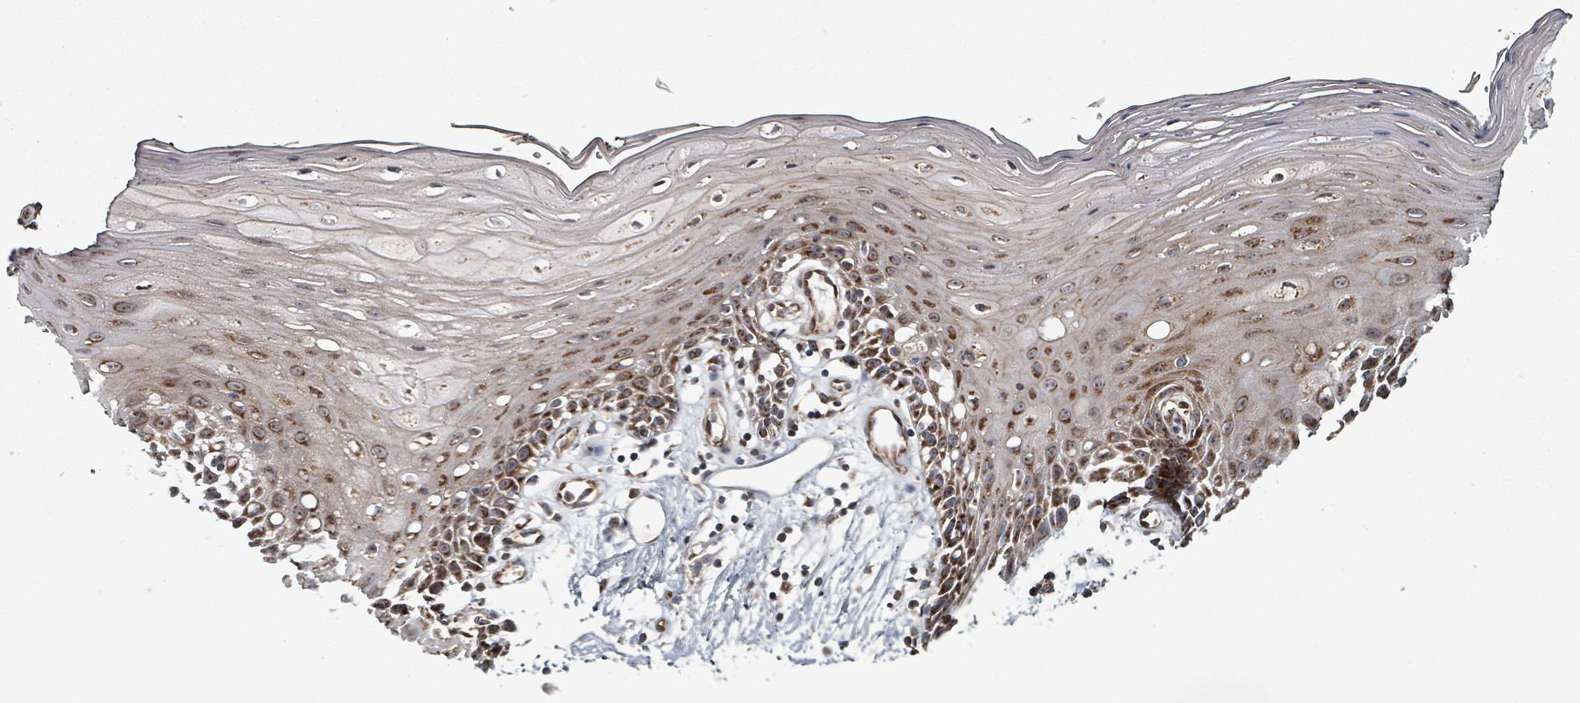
{"staining": {"intensity": "moderate", "quantity": "25%-75%", "location": "cytoplasmic/membranous"}, "tissue": "oral mucosa", "cell_type": "Squamous epithelial cells", "image_type": "normal", "snomed": [{"axis": "morphology", "description": "Normal tissue, NOS"}, {"axis": "topography", "description": "Oral tissue"}, {"axis": "topography", "description": "Tounge, NOS"}], "caption": "The image shows staining of normal oral mucosa, revealing moderate cytoplasmic/membranous protein expression (brown color) within squamous epithelial cells. The protein is shown in brown color, while the nuclei are stained blue.", "gene": "MRPL4", "patient": {"sex": "female", "age": 59}}